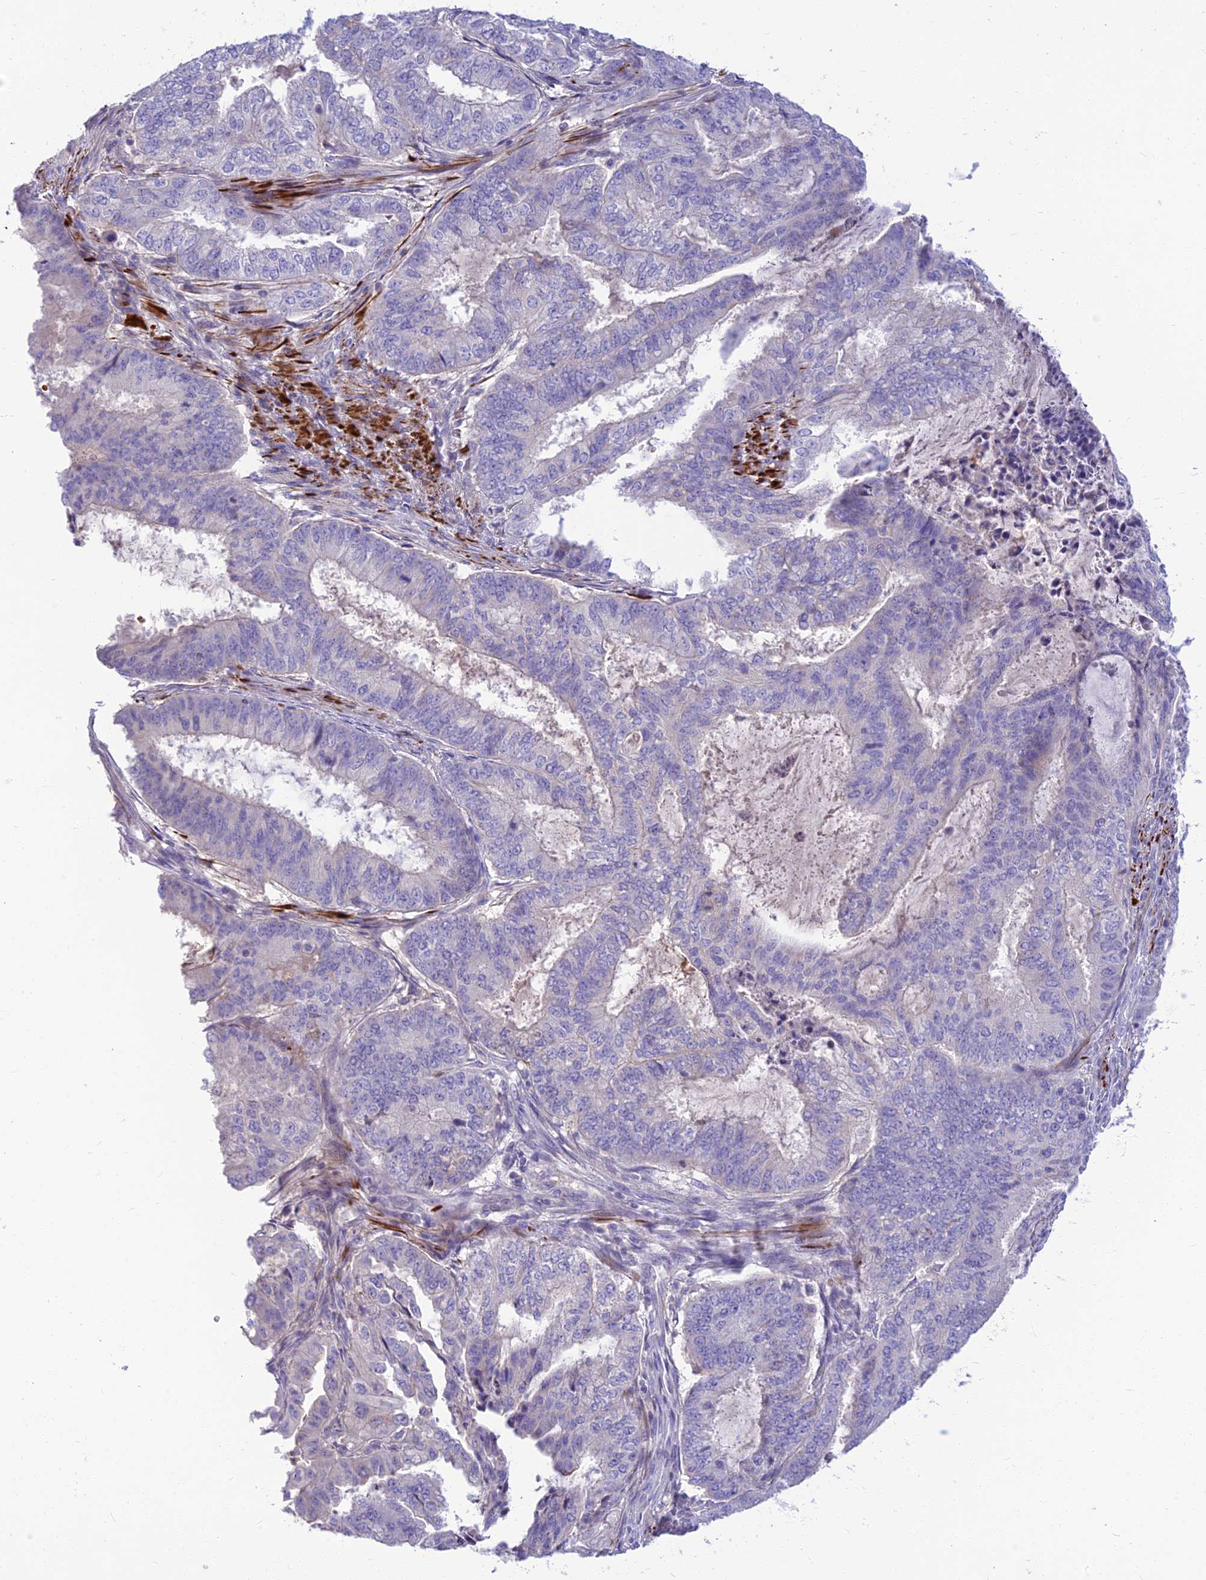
{"staining": {"intensity": "negative", "quantity": "none", "location": "none"}, "tissue": "endometrial cancer", "cell_type": "Tumor cells", "image_type": "cancer", "snomed": [{"axis": "morphology", "description": "Adenocarcinoma, NOS"}, {"axis": "topography", "description": "Endometrium"}], "caption": "Endometrial cancer (adenocarcinoma) stained for a protein using immunohistochemistry shows no expression tumor cells.", "gene": "CLIP4", "patient": {"sex": "female", "age": 51}}